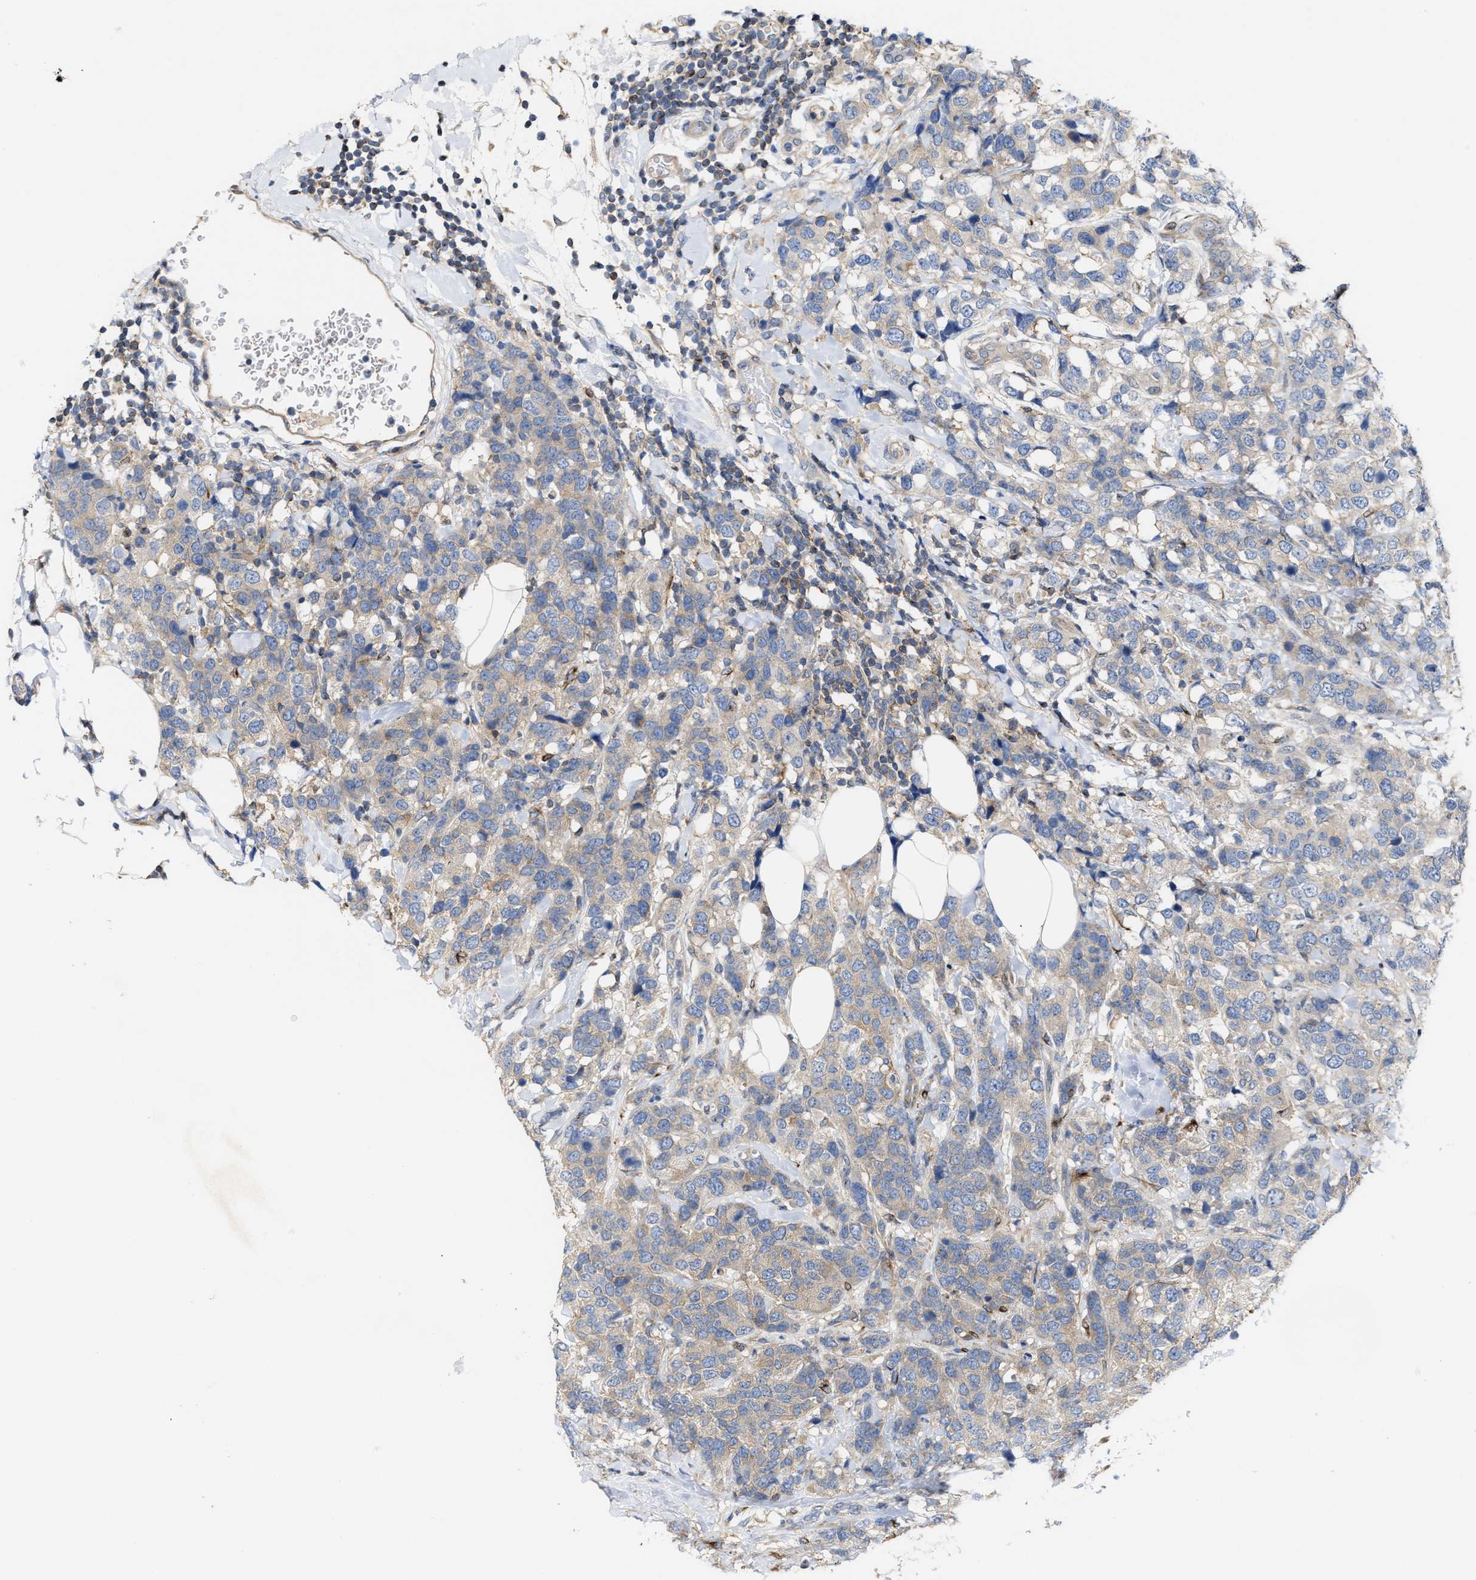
{"staining": {"intensity": "weak", "quantity": "<25%", "location": "cytoplasmic/membranous"}, "tissue": "breast cancer", "cell_type": "Tumor cells", "image_type": "cancer", "snomed": [{"axis": "morphology", "description": "Lobular carcinoma"}, {"axis": "topography", "description": "Breast"}], "caption": "A high-resolution image shows immunohistochemistry staining of breast lobular carcinoma, which demonstrates no significant staining in tumor cells.", "gene": "BBLN", "patient": {"sex": "female", "age": 59}}